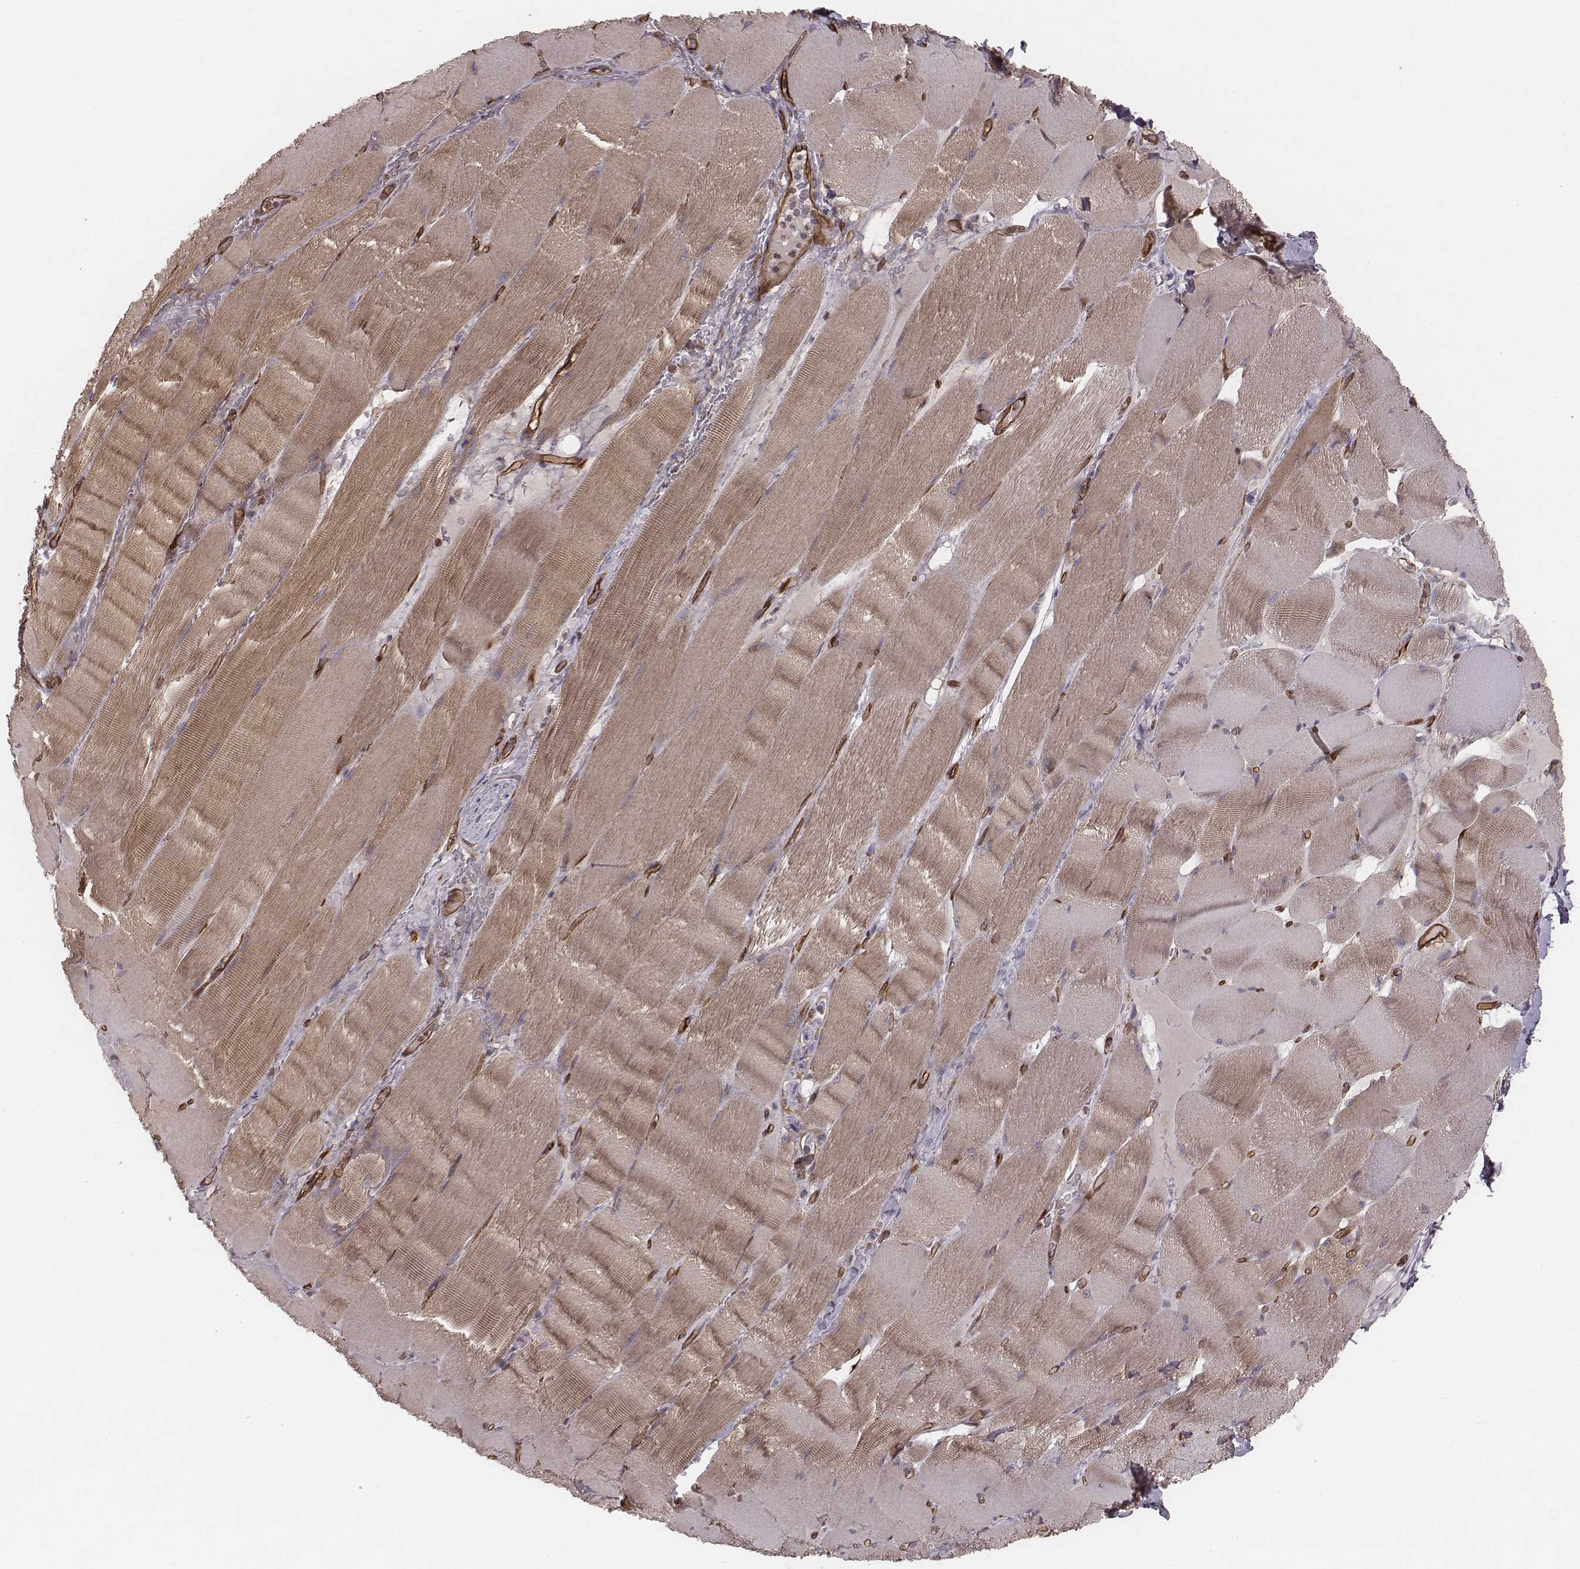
{"staining": {"intensity": "moderate", "quantity": "25%-75%", "location": "cytoplasmic/membranous"}, "tissue": "skeletal muscle", "cell_type": "Myocytes", "image_type": "normal", "snomed": [{"axis": "morphology", "description": "Normal tissue, NOS"}, {"axis": "topography", "description": "Skeletal muscle"}], "caption": "Immunohistochemistry staining of unremarkable skeletal muscle, which displays medium levels of moderate cytoplasmic/membranous expression in approximately 25%-75% of myocytes indicating moderate cytoplasmic/membranous protein positivity. The staining was performed using DAB (brown) for protein detection and nuclei were counterstained in hematoxylin (blue).", "gene": "PALMD", "patient": {"sex": "male", "age": 56}}